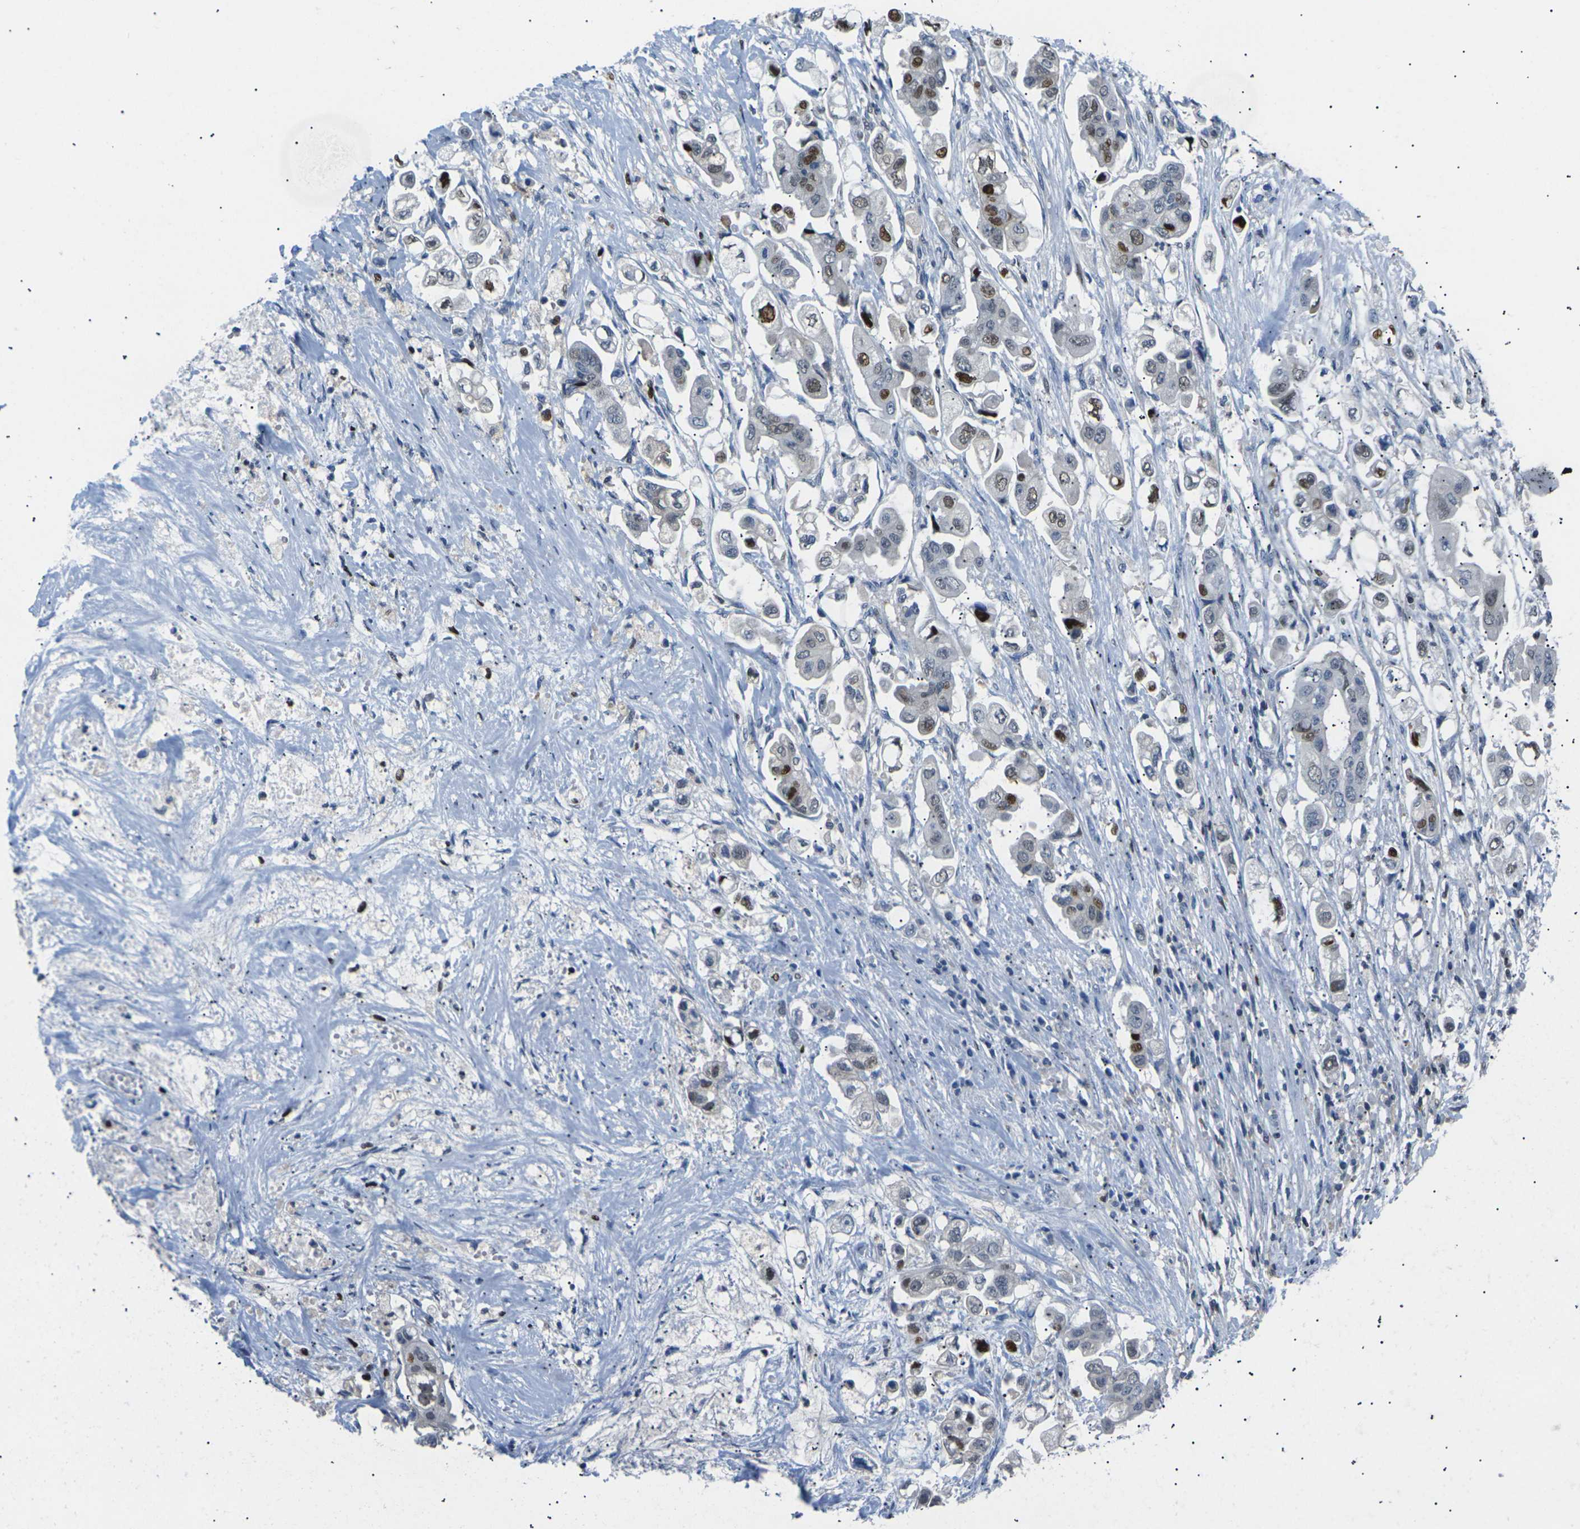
{"staining": {"intensity": "moderate", "quantity": "25%-75%", "location": "nuclear"}, "tissue": "stomach cancer", "cell_type": "Tumor cells", "image_type": "cancer", "snomed": [{"axis": "morphology", "description": "Adenocarcinoma, NOS"}, {"axis": "topography", "description": "Stomach"}], "caption": "Brown immunohistochemical staining in human stomach cancer (adenocarcinoma) reveals moderate nuclear staining in approximately 25%-75% of tumor cells. The protein of interest is shown in brown color, while the nuclei are stained blue.", "gene": "RPS6KA3", "patient": {"sex": "male", "age": 62}}